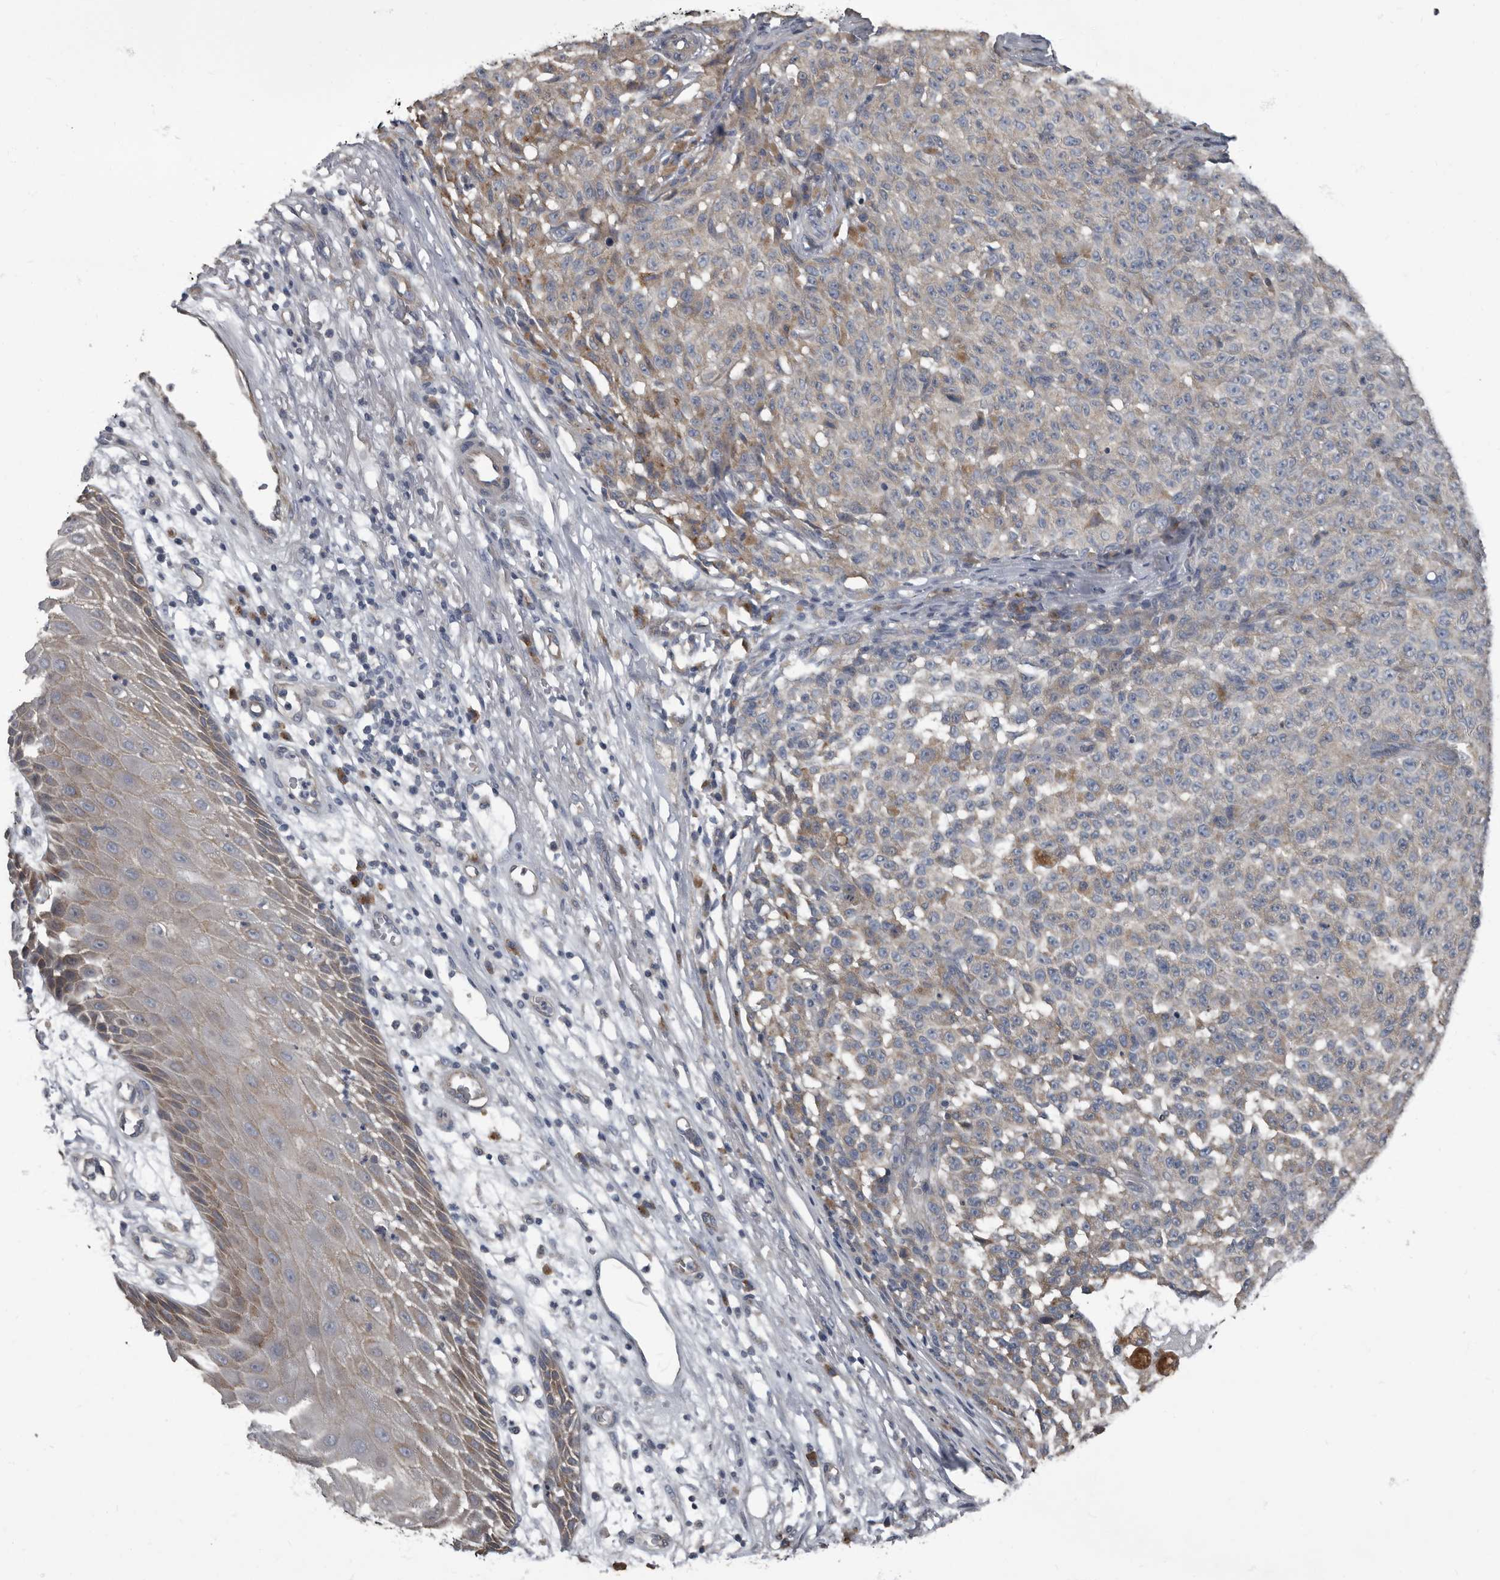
{"staining": {"intensity": "negative", "quantity": "none", "location": "none"}, "tissue": "melanoma", "cell_type": "Tumor cells", "image_type": "cancer", "snomed": [{"axis": "morphology", "description": "Malignant melanoma, NOS"}, {"axis": "topography", "description": "Skin"}], "caption": "Tumor cells show no significant protein positivity in melanoma.", "gene": "TPD52L1", "patient": {"sex": "female", "age": 82}}